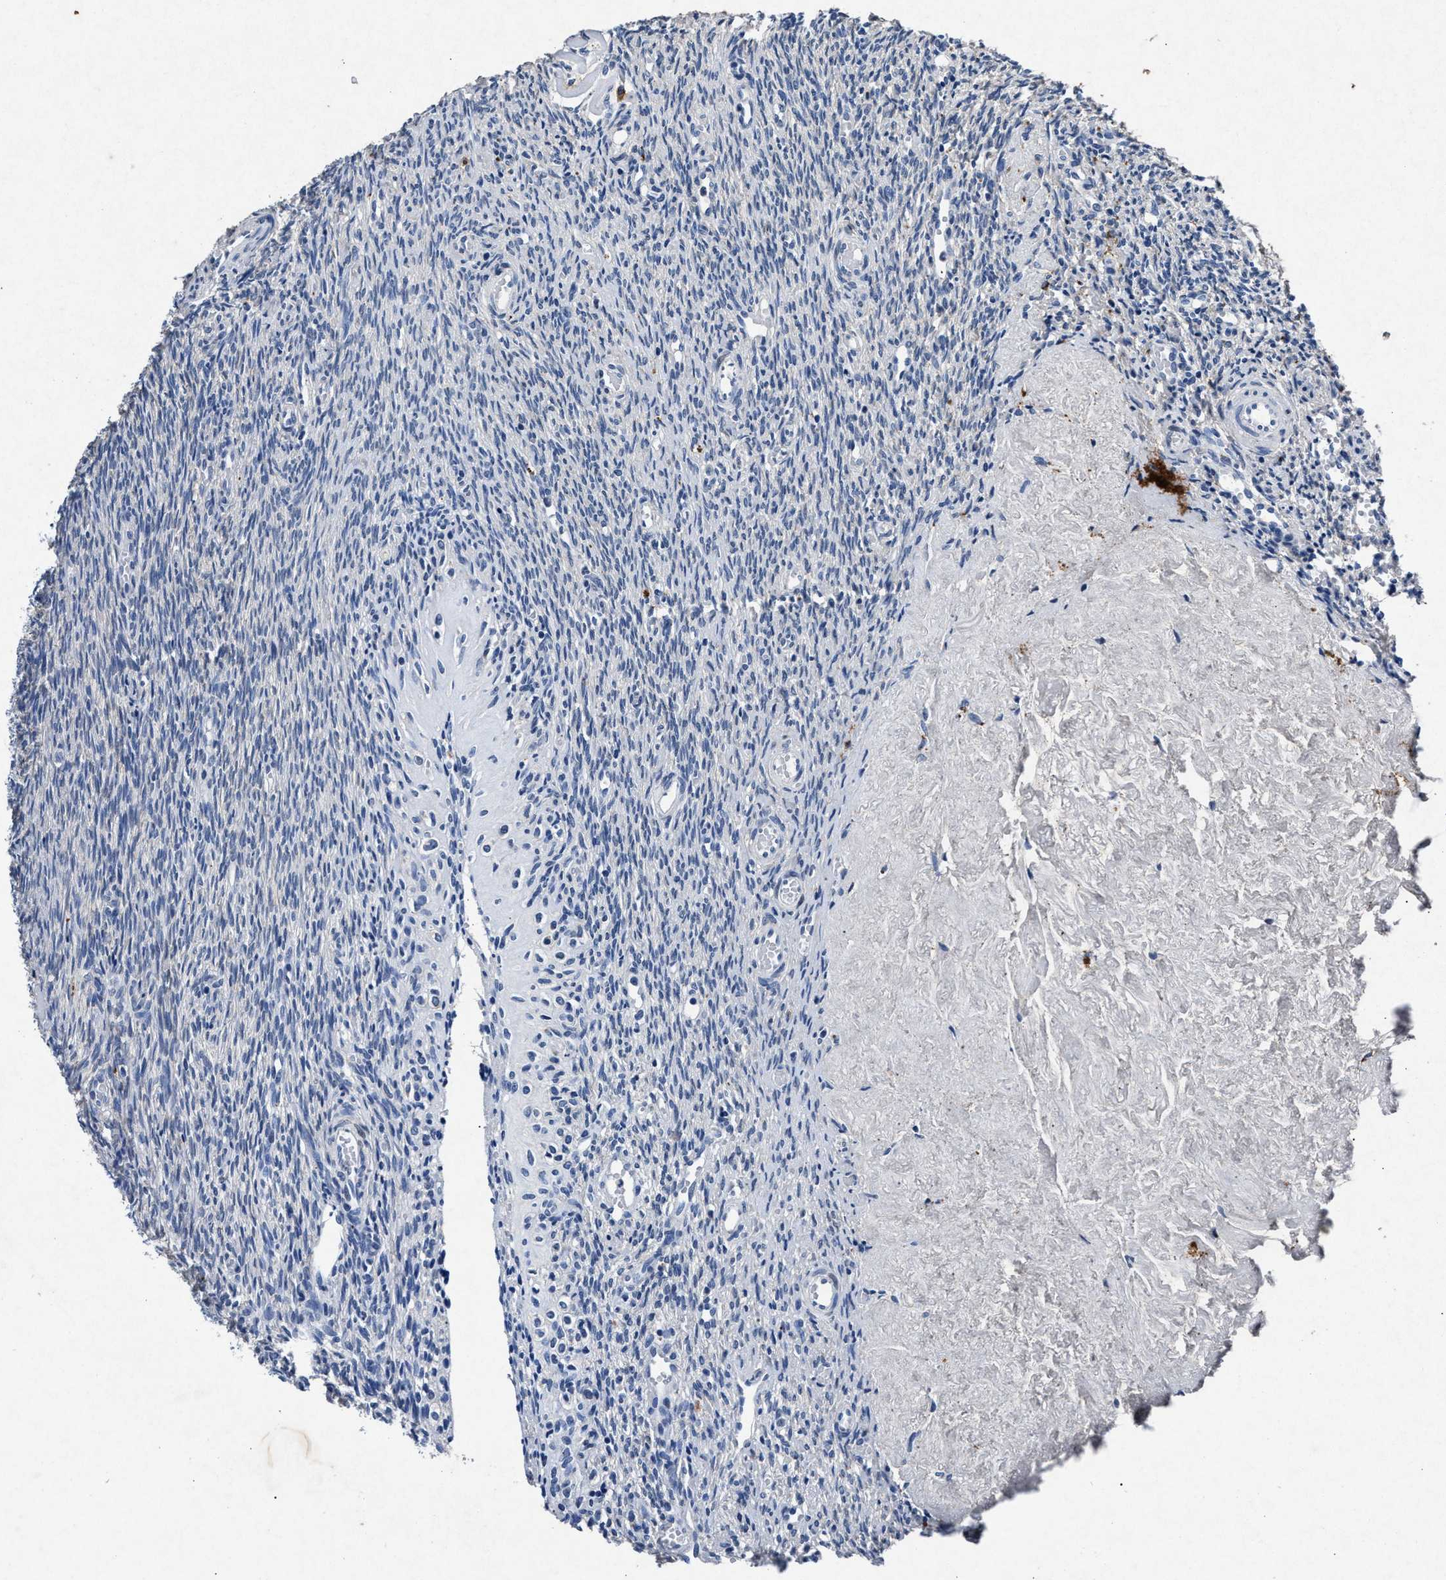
{"staining": {"intensity": "negative", "quantity": "none", "location": "none"}, "tissue": "ovary", "cell_type": "Ovarian stroma cells", "image_type": "normal", "snomed": [{"axis": "morphology", "description": "Normal tissue, NOS"}, {"axis": "topography", "description": "Ovary"}], "caption": "Immunohistochemistry (IHC) micrograph of benign ovary: human ovary stained with DAB exhibits no significant protein staining in ovarian stroma cells.", "gene": "MAP6", "patient": {"sex": "female", "age": 41}}